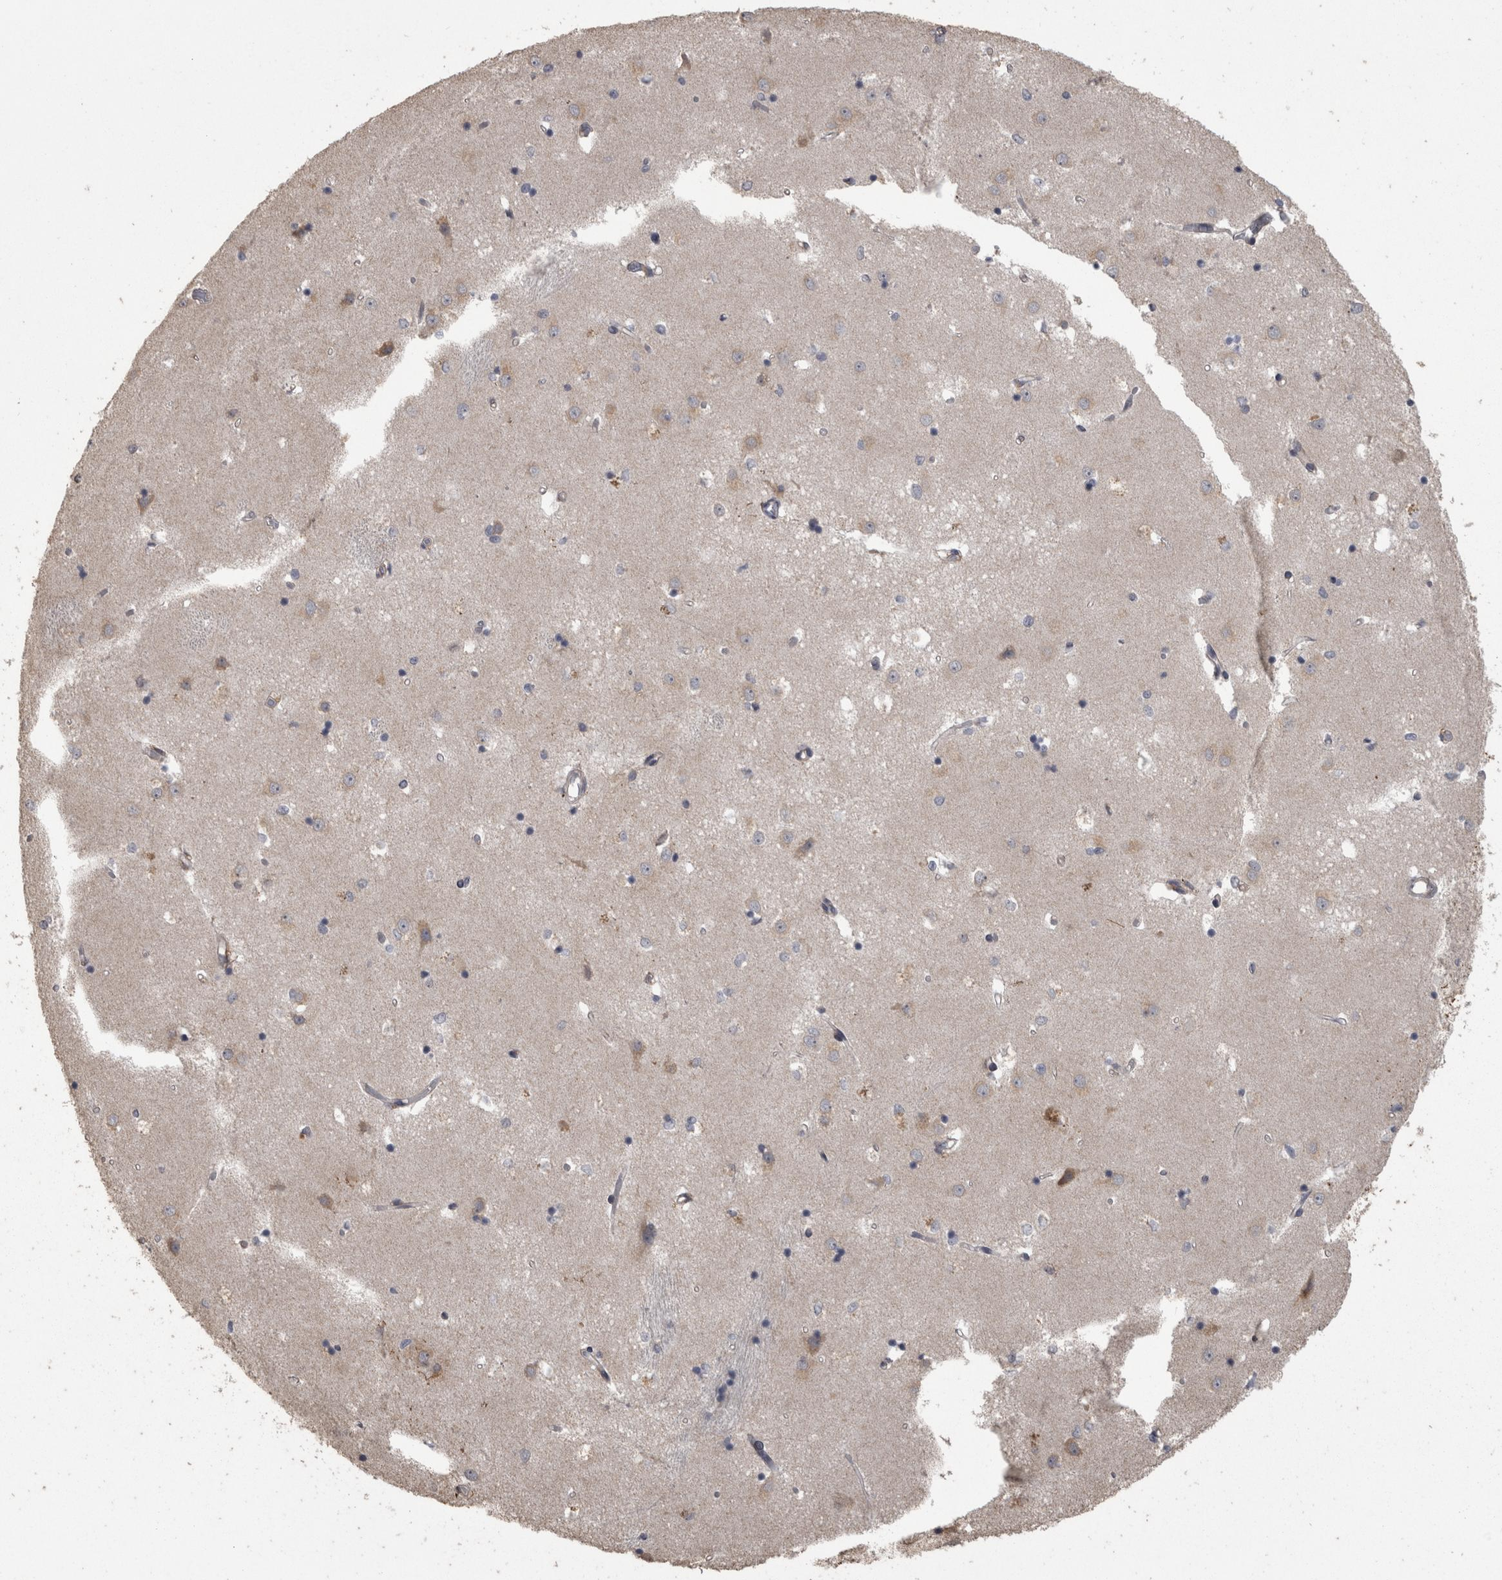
{"staining": {"intensity": "negative", "quantity": "none", "location": "none"}, "tissue": "caudate", "cell_type": "Glial cells", "image_type": "normal", "snomed": [{"axis": "morphology", "description": "Normal tissue, NOS"}, {"axis": "topography", "description": "Lateral ventricle wall"}], "caption": "Glial cells are negative for protein expression in normal human caudate. (Brightfield microscopy of DAB (3,3'-diaminobenzidine) immunohistochemistry (IHC) at high magnification).", "gene": "RAB29", "patient": {"sex": "male", "age": 45}}